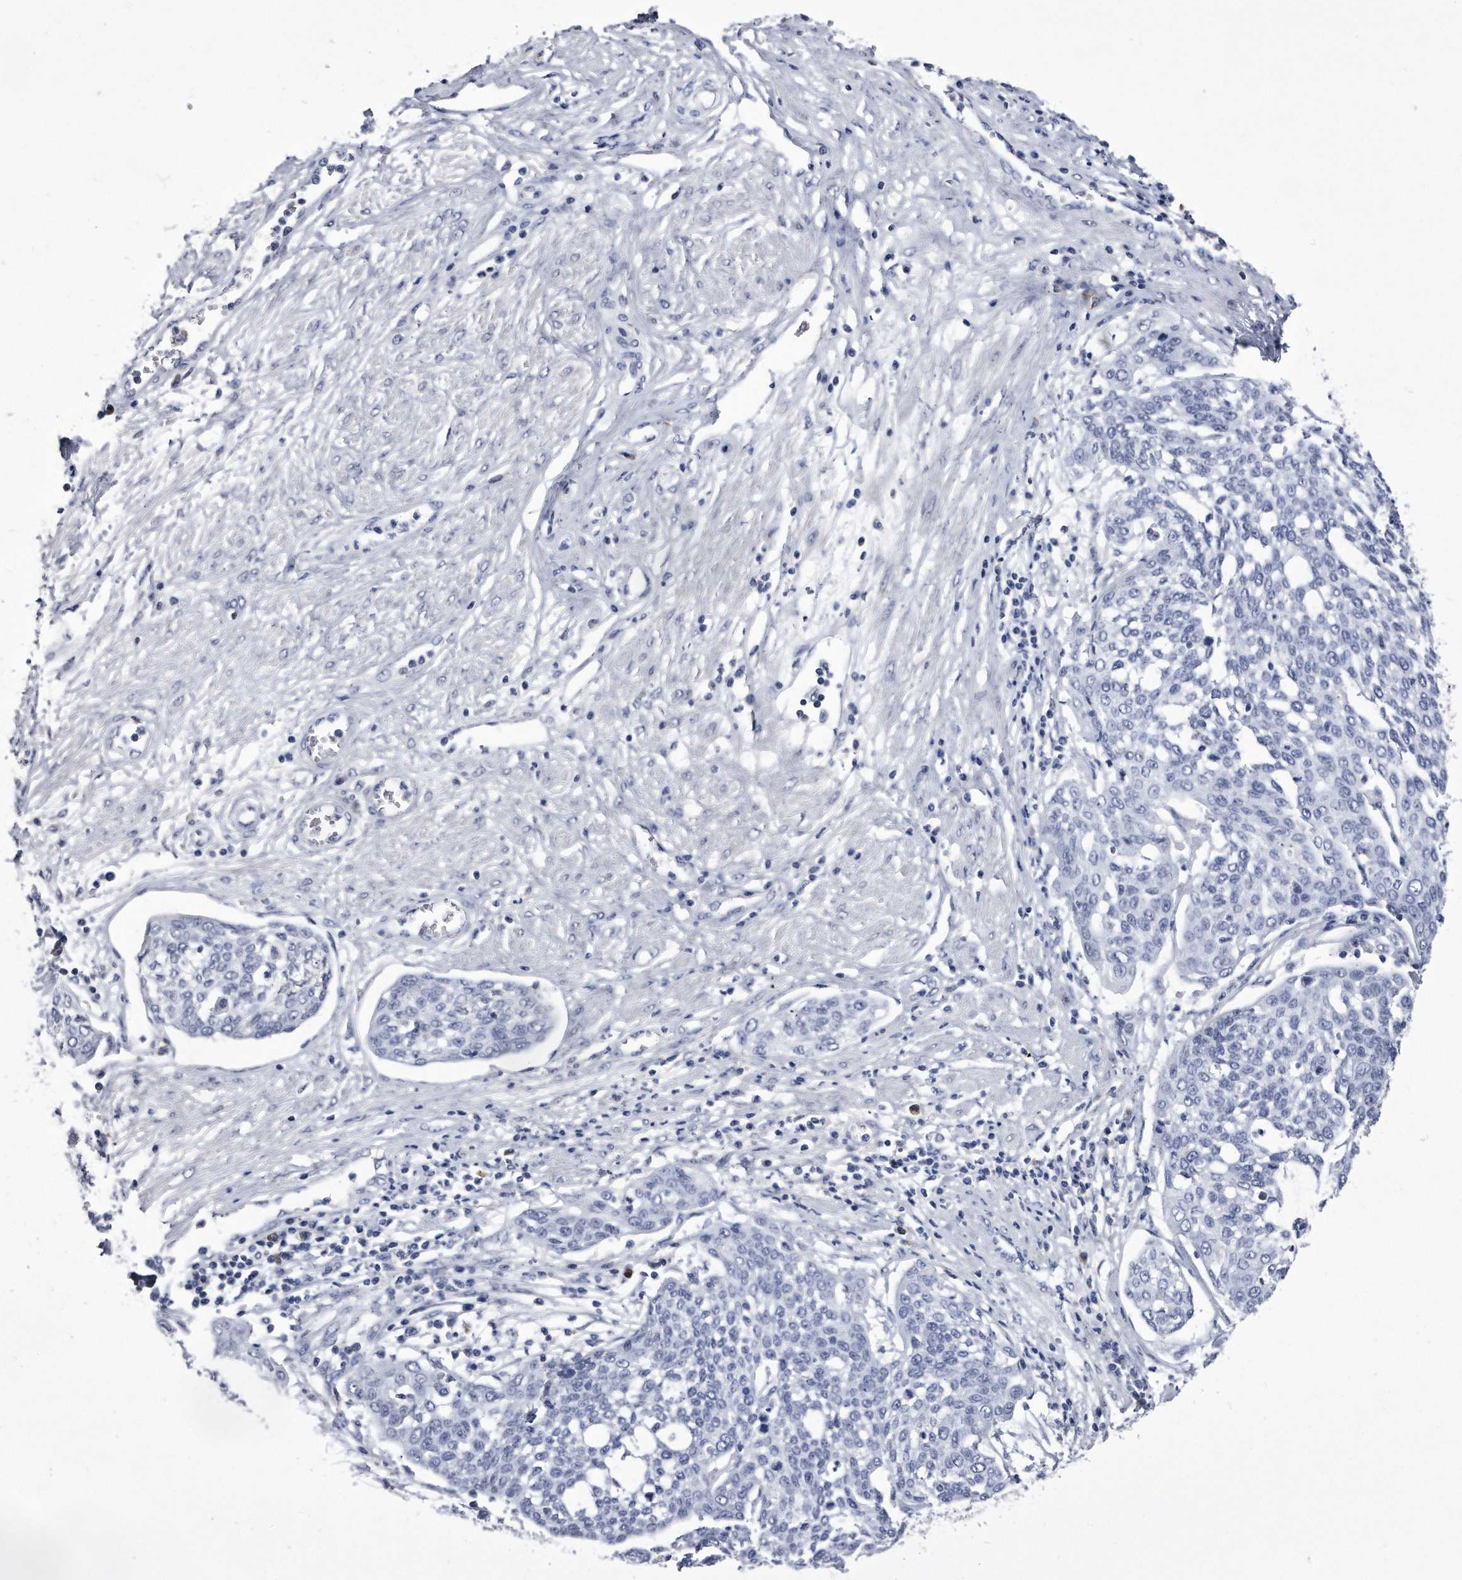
{"staining": {"intensity": "negative", "quantity": "none", "location": "none"}, "tissue": "cervical cancer", "cell_type": "Tumor cells", "image_type": "cancer", "snomed": [{"axis": "morphology", "description": "Squamous cell carcinoma, NOS"}, {"axis": "topography", "description": "Cervix"}], "caption": "A histopathology image of human cervical squamous cell carcinoma is negative for staining in tumor cells.", "gene": "KCTD8", "patient": {"sex": "female", "age": 34}}